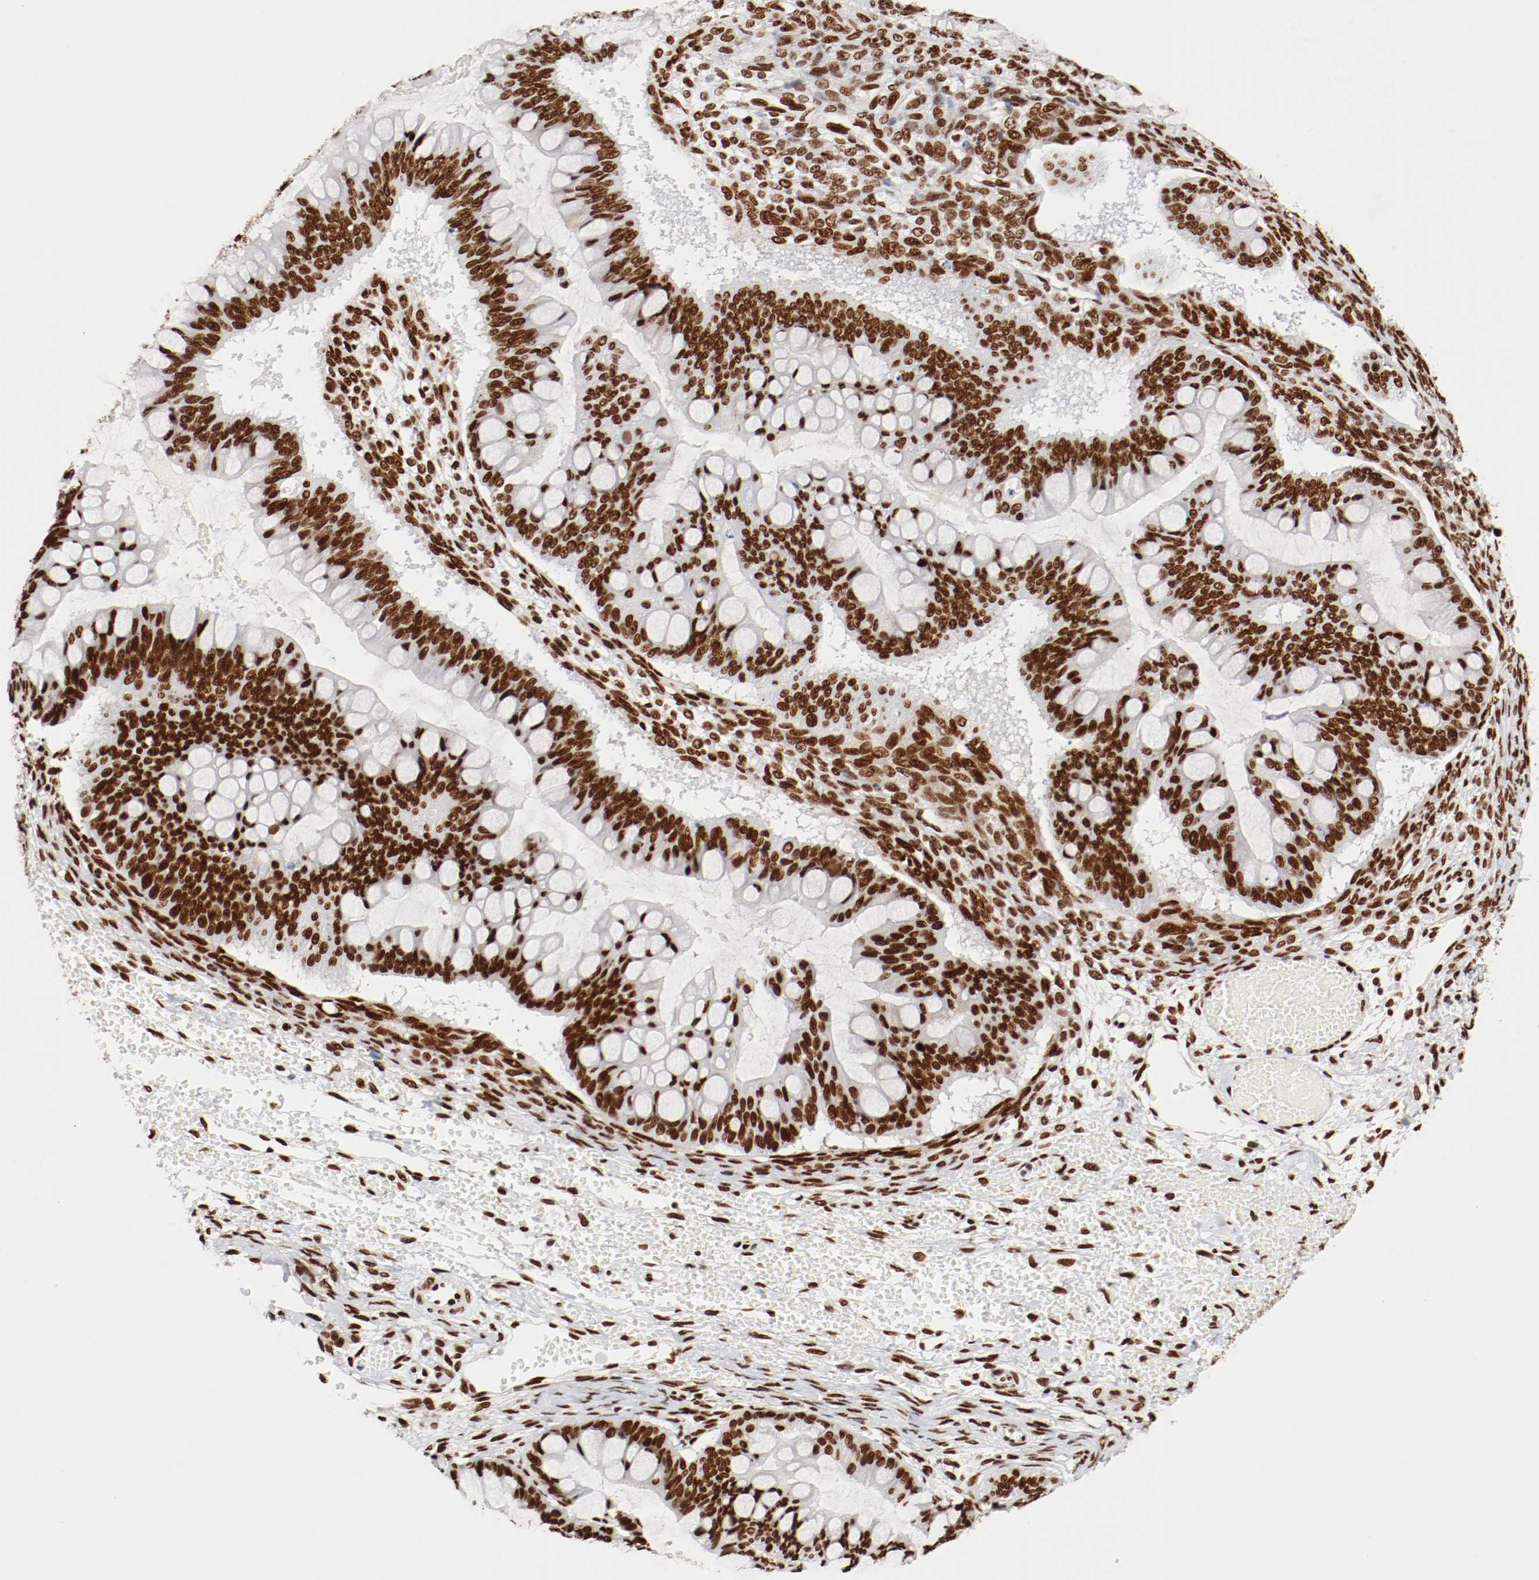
{"staining": {"intensity": "strong", "quantity": ">75%", "location": "nuclear"}, "tissue": "ovarian cancer", "cell_type": "Tumor cells", "image_type": "cancer", "snomed": [{"axis": "morphology", "description": "Cystadenocarcinoma, mucinous, NOS"}, {"axis": "topography", "description": "Ovary"}], "caption": "Immunohistochemical staining of ovarian cancer (mucinous cystadenocarcinoma) demonstrates strong nuclear protein expression in approximately >75% of tumor cells.", "gene": "CTBP1", "patient": {"sex": "female", "age": 73}}